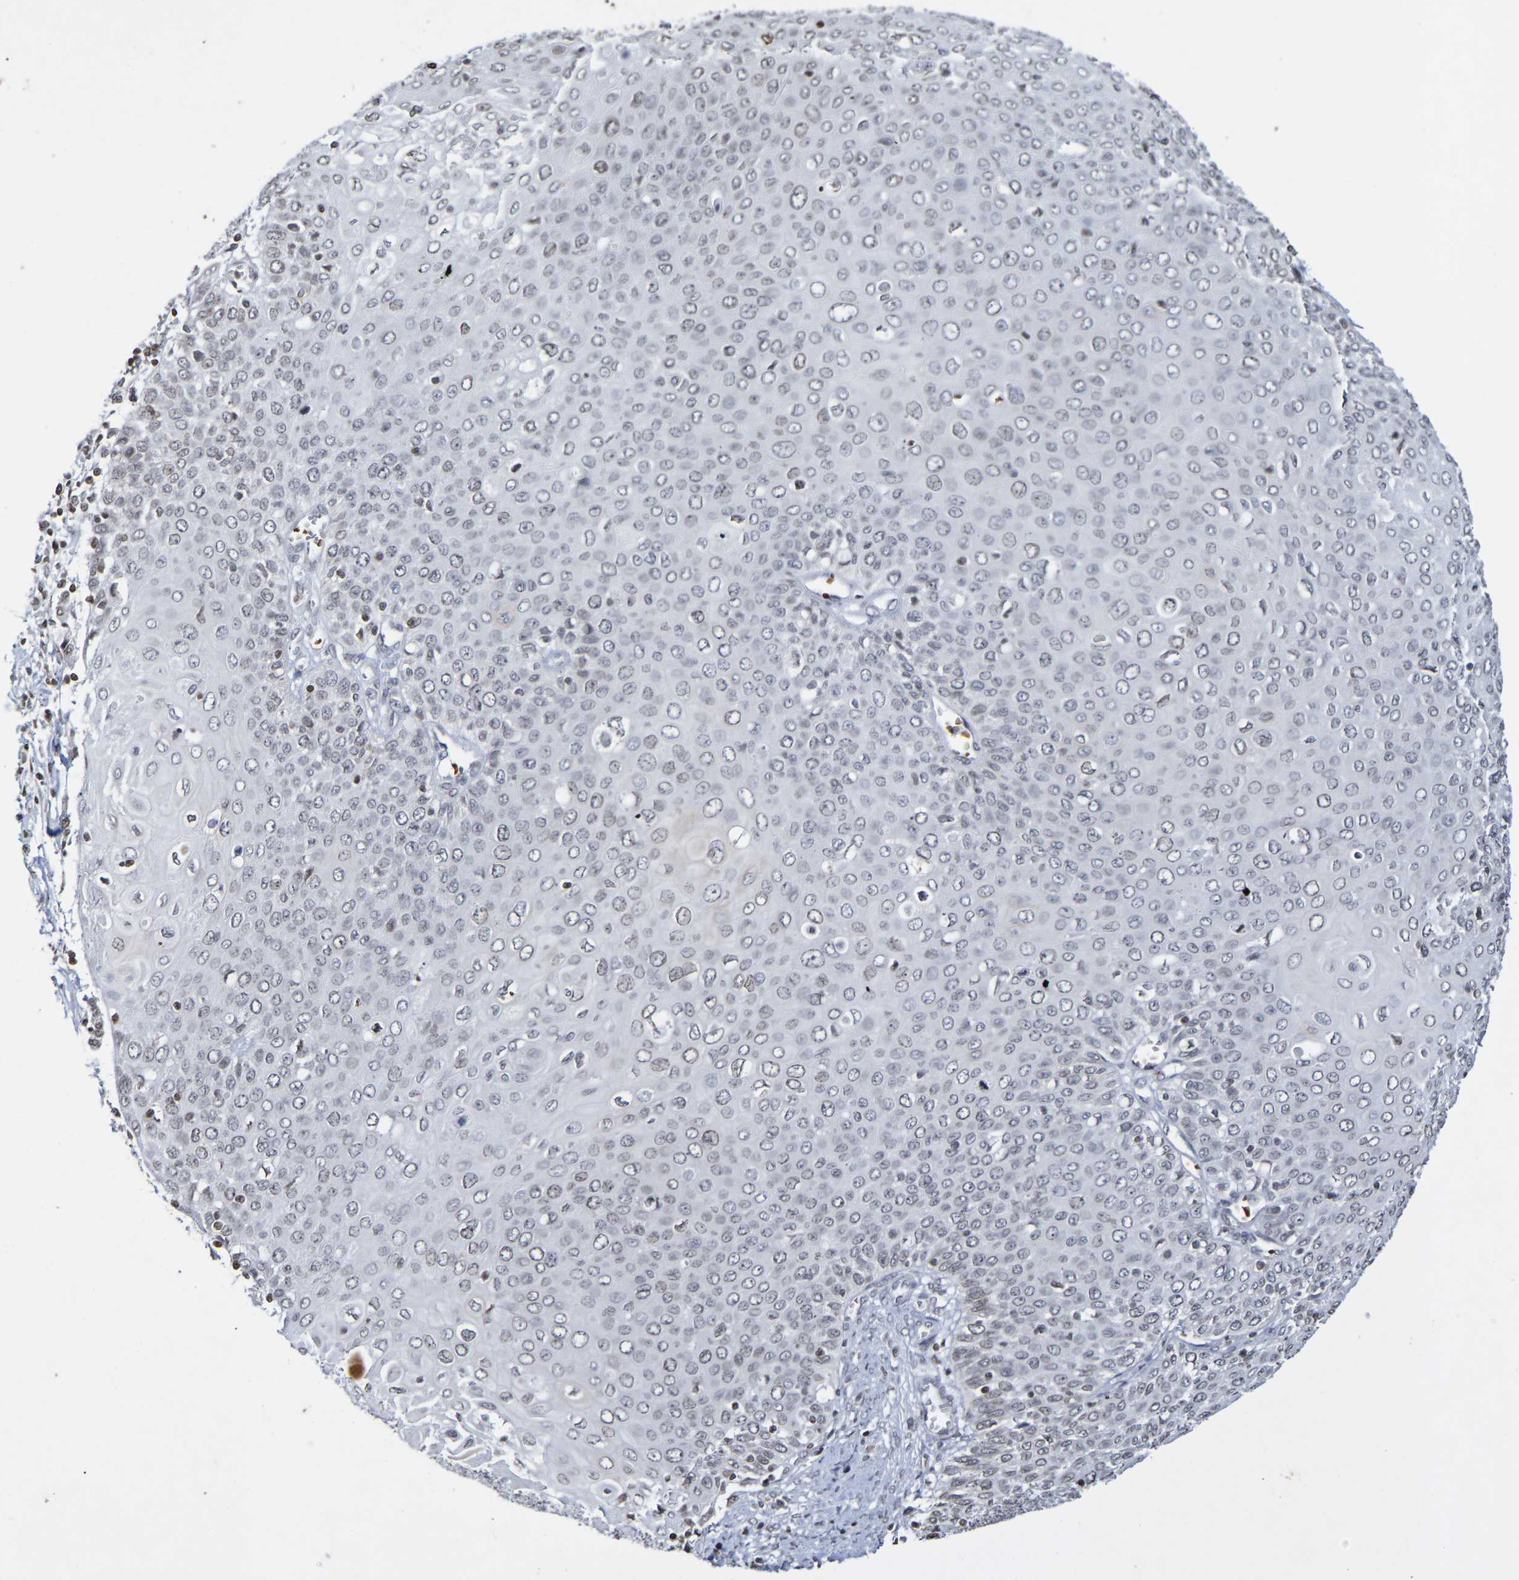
{"staining": {"intensity": "negative", "quantity": "none", "location": "none"}, "tissue": "cervical cancer", "cell_type": "Tumor cells", "image_type": "cancer", "snomed": [{"axis": "morphology", "description": "Squamous cell carcinoma, NOS"}, {"axis": "topography", "description": "Cervix"}], "caption": "IHC micrograph of human cervical squamous cell carcinoma stained for a protein (brown), which exhibits no staining in tumor cells.", "gene": "ATF4", "patient": {"sex": "female", "age": 39}}